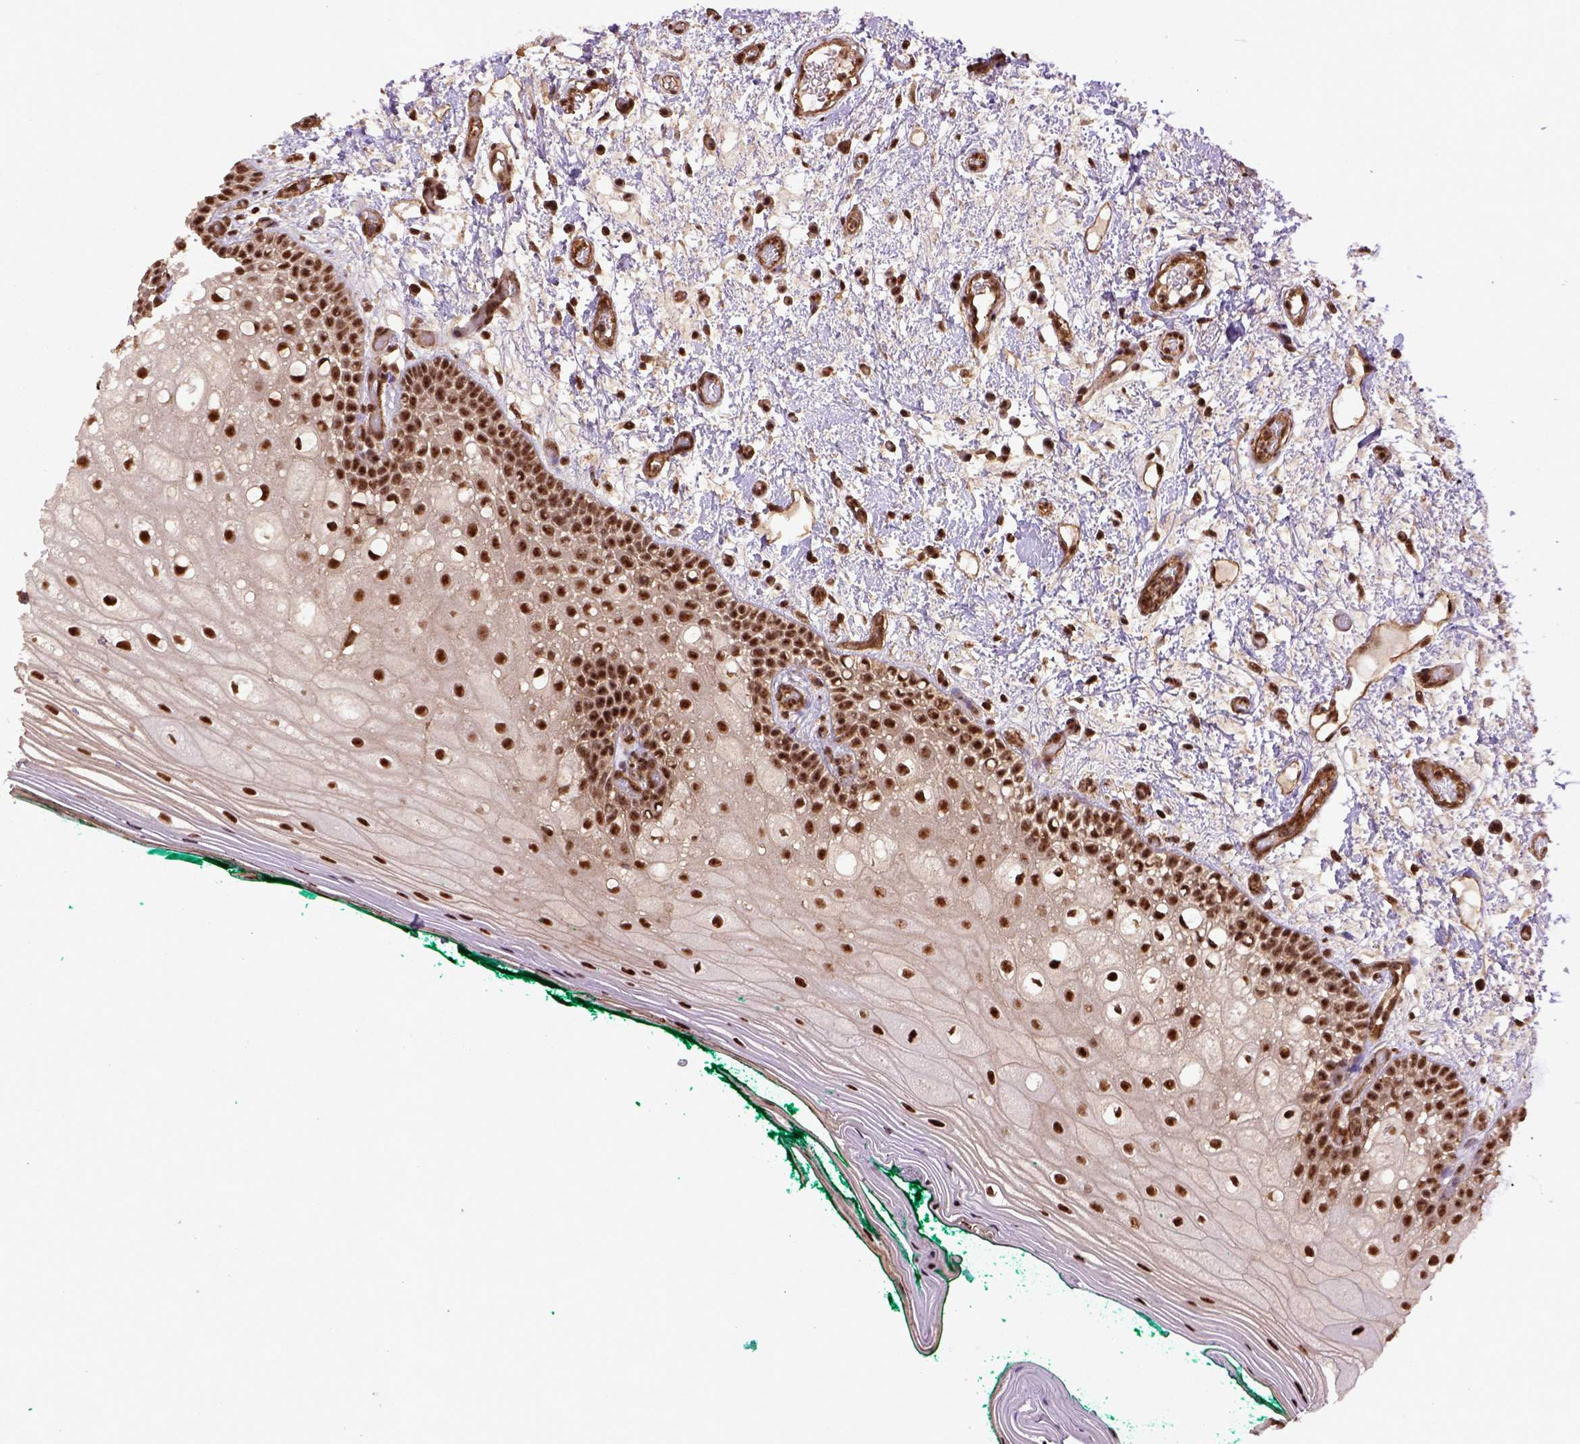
{"staining": {"intensity": "strong", "quantity": ">75%", "location": "nuclear"}, "tissue": "oral mucosa", "cell_type": "Squamous epithelial cells", "image_type": "normal", "snomed": [{"axis": "morphology", "description": "Normal tissue, NOS"}, {"axis": "topography", "description": "Oral tissue"}], "caption": "Oral mucosa stained for a protein exhibits strong nuclear positivity in squamous epithelial cells.", "gene": "PPIG", "patient": {"sex": "female", "age": 83}}